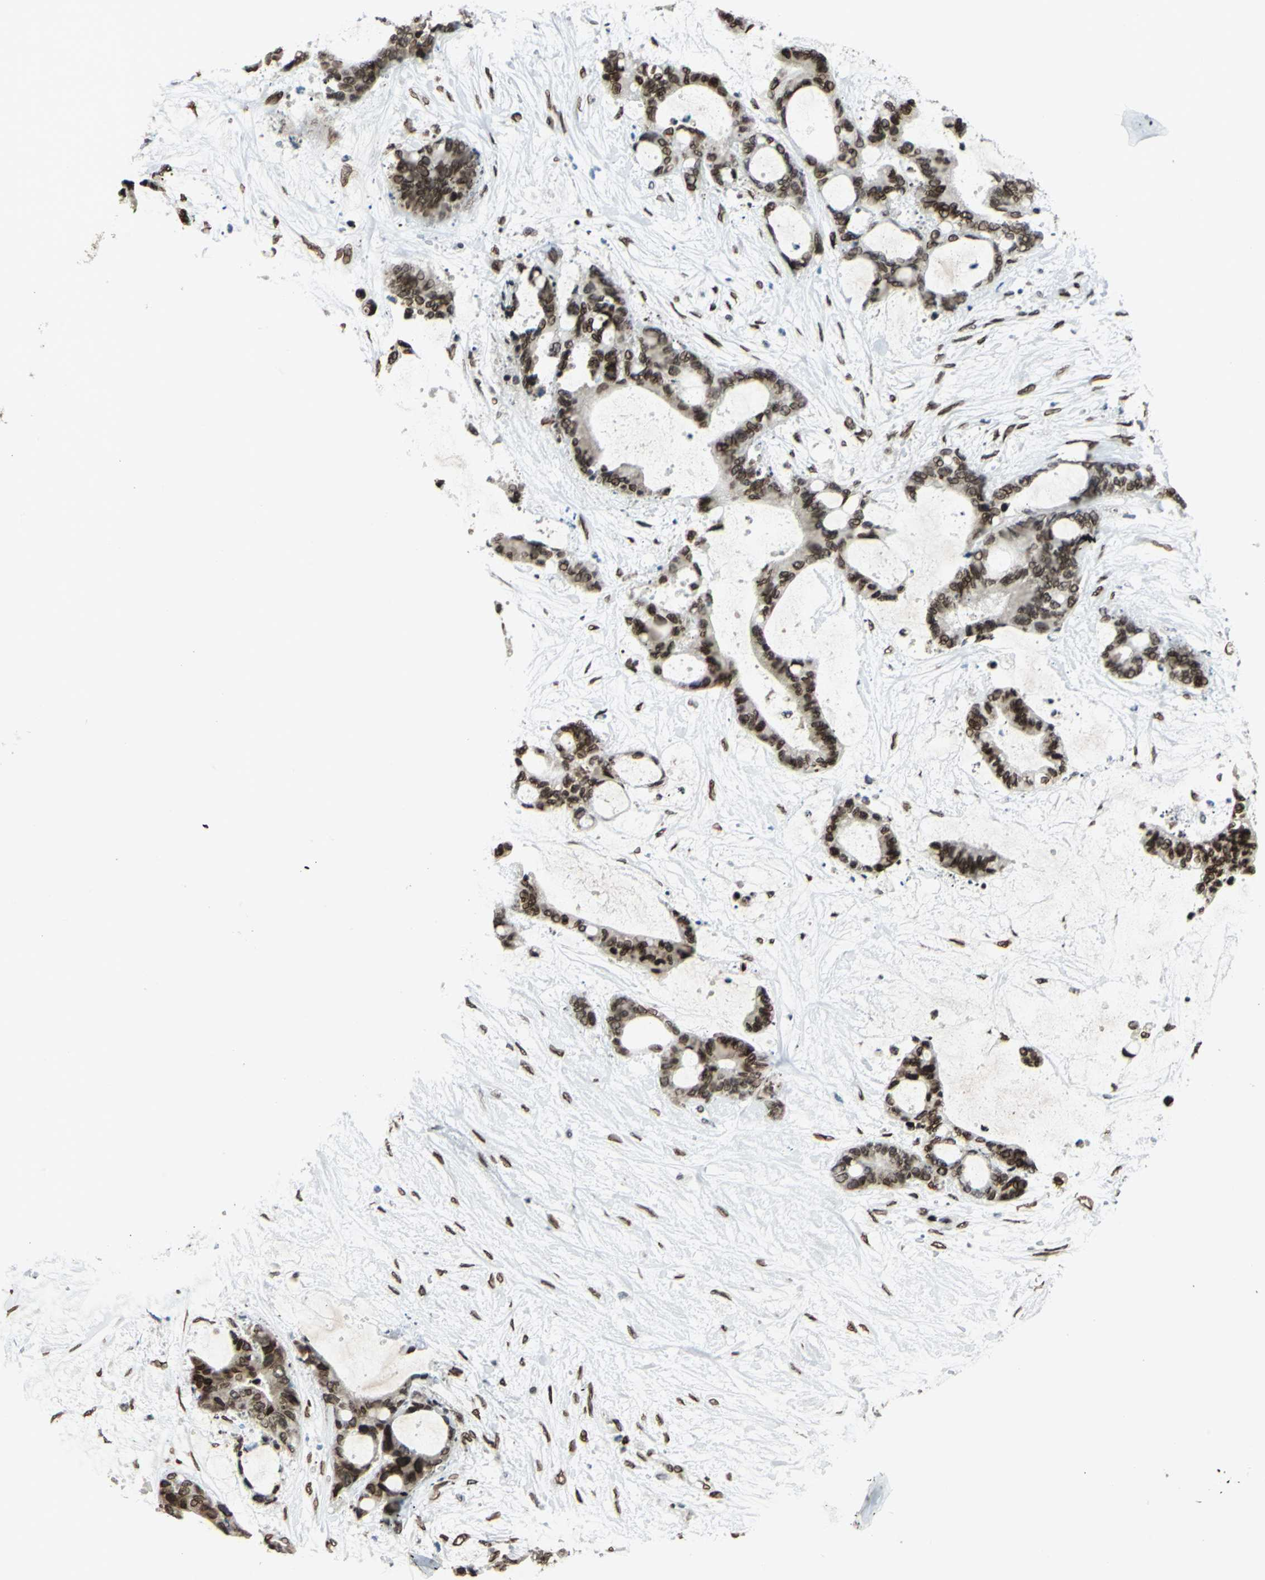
{"staining": {"intensity": "strong", "quantity": ">75%", "location": "nuclear"}, "tissue": "liver cancer", "cell_type": "Tumor cells", "image_type": "cancer", "snomed": [{"axis": "morphology", "description": "Cholangiocarcinoma"}, {"axis": "topography", "description": "Liver"}], "caption": "Liver cholangiocarcinoma tissue shows strong nuclear staining in approximately >75% of tumor cells The staining was performed using DAB (3,3'-diaminobenzidine), with brown indicating positive protein expression. Nuclei are stained blue with hematoxylin.", "gene": "ISY1", "patient": {"sex": "female", "age": 73}}